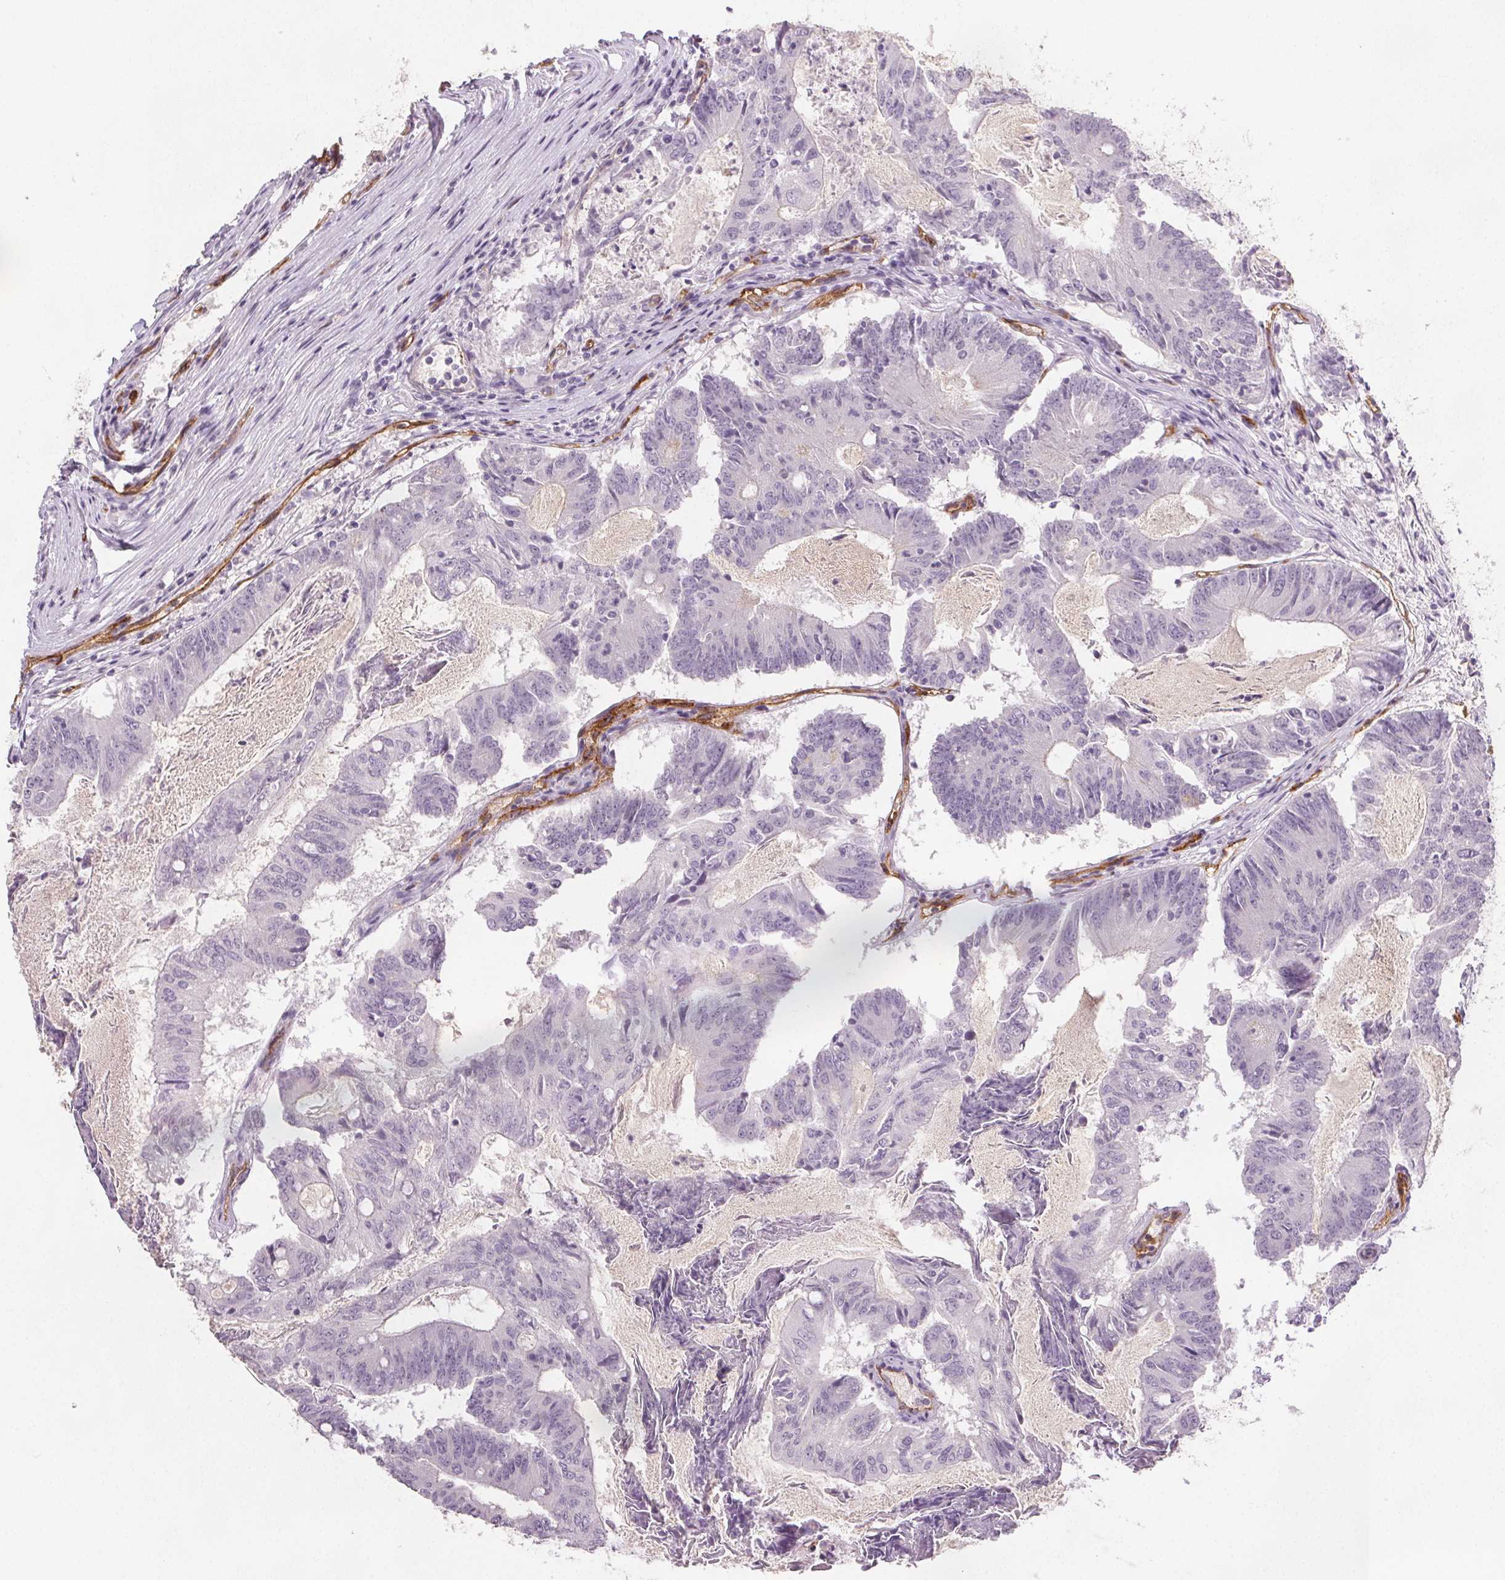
{"staining": {"intensity": "negative", "quantity": "none", "location": "none"}, "tissue": "colorectal cancer", "cell_type": "Tumor cells", "image_type": "cancer", "snomed": [{"axis": "morphology", "description": "Adenocarcinoma, NOS"}, {"axis": "topography", "description": "Colon"}], "caption": "Colorectal adenocarcinoma was stained to show a protein in brown. There is no significant staining in tumor cells.", "gene": "PODXL", "patient": {"sex": "female", "age": 70}}